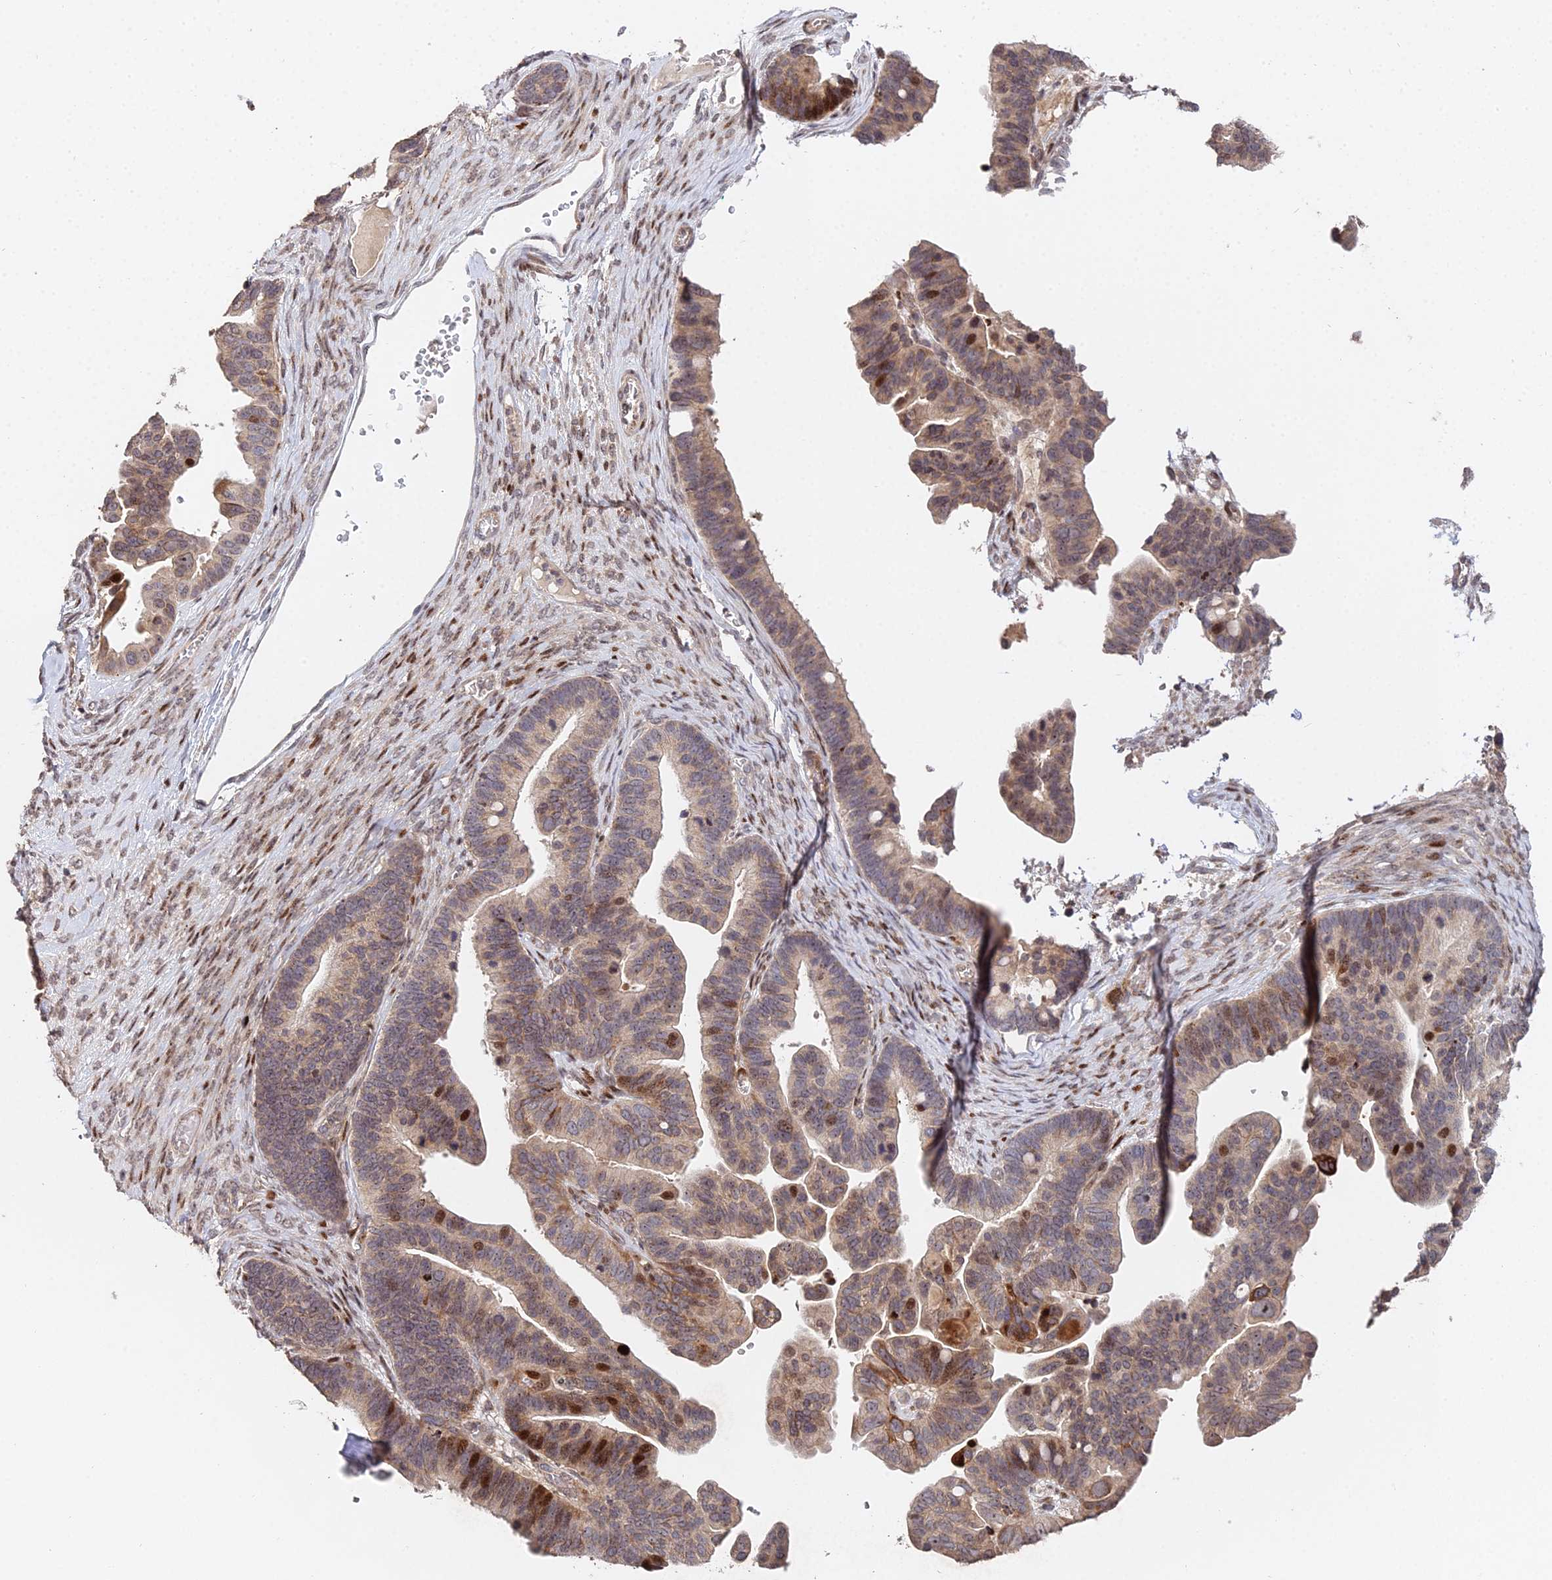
{"staining": {"intensity": "strong", "quantity": "25%-75%", "location": "cytoplasmic/membranous,nuclear"}, "tissue": "ovarian cancer", "cell_type": "Tumor cells", "image_type": "cancer", "snomed": [{"axis": "morphology", "description": "Cystadenocarcinoma, serous, NOS"}, {"axis": "topography", "description": "Ovary"}], "caption": "Immunohistochemistry (DAB) staining of human ovarian cancer shows strong cytoplasmic/membranous and nuclear protein staining in approximately 25%-75% of tumor cells.", "gene": "RBMS2", "patient": {"sex": "female", "age": 56}}